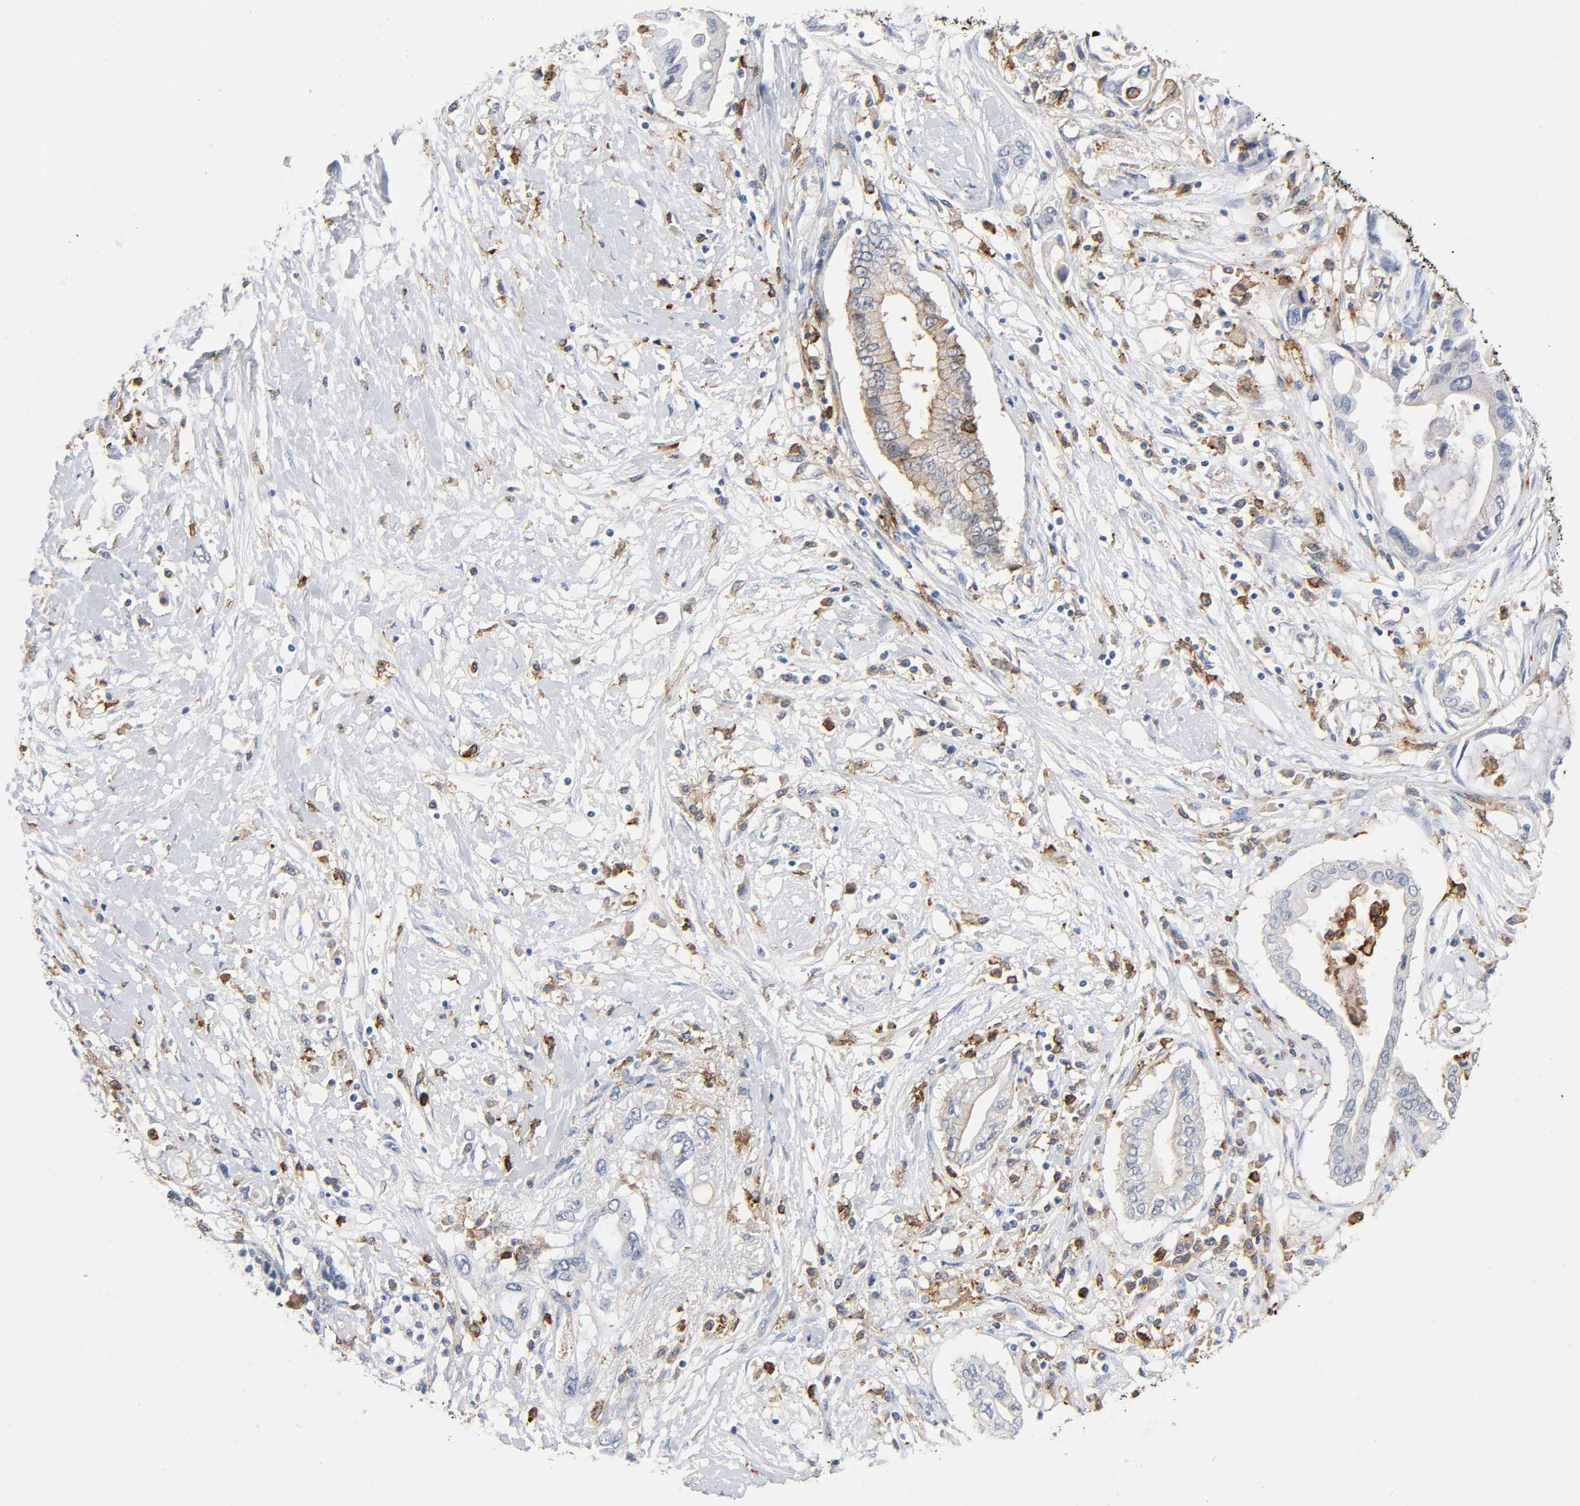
{"staining": {"intensity": "negative", "quantity": "none", "location": "none"}, "tissue": "pancreatic cancer", "cell_type": "Tumor cells", "image_type": "cancer", "snomed": [{"axis": "morphology", "description": "Adenocarcinoma, NOS"}, {"axis": "topography", "description": "Pancreas"}], "caption": "High power microscopy image of an immunohistochemistry (IHC) image of pancreatic adenocarcinoma, revealing no significant expression in tumor cells.", "gene": "LYN", "patient": {"sex": "female", "age": 57}}